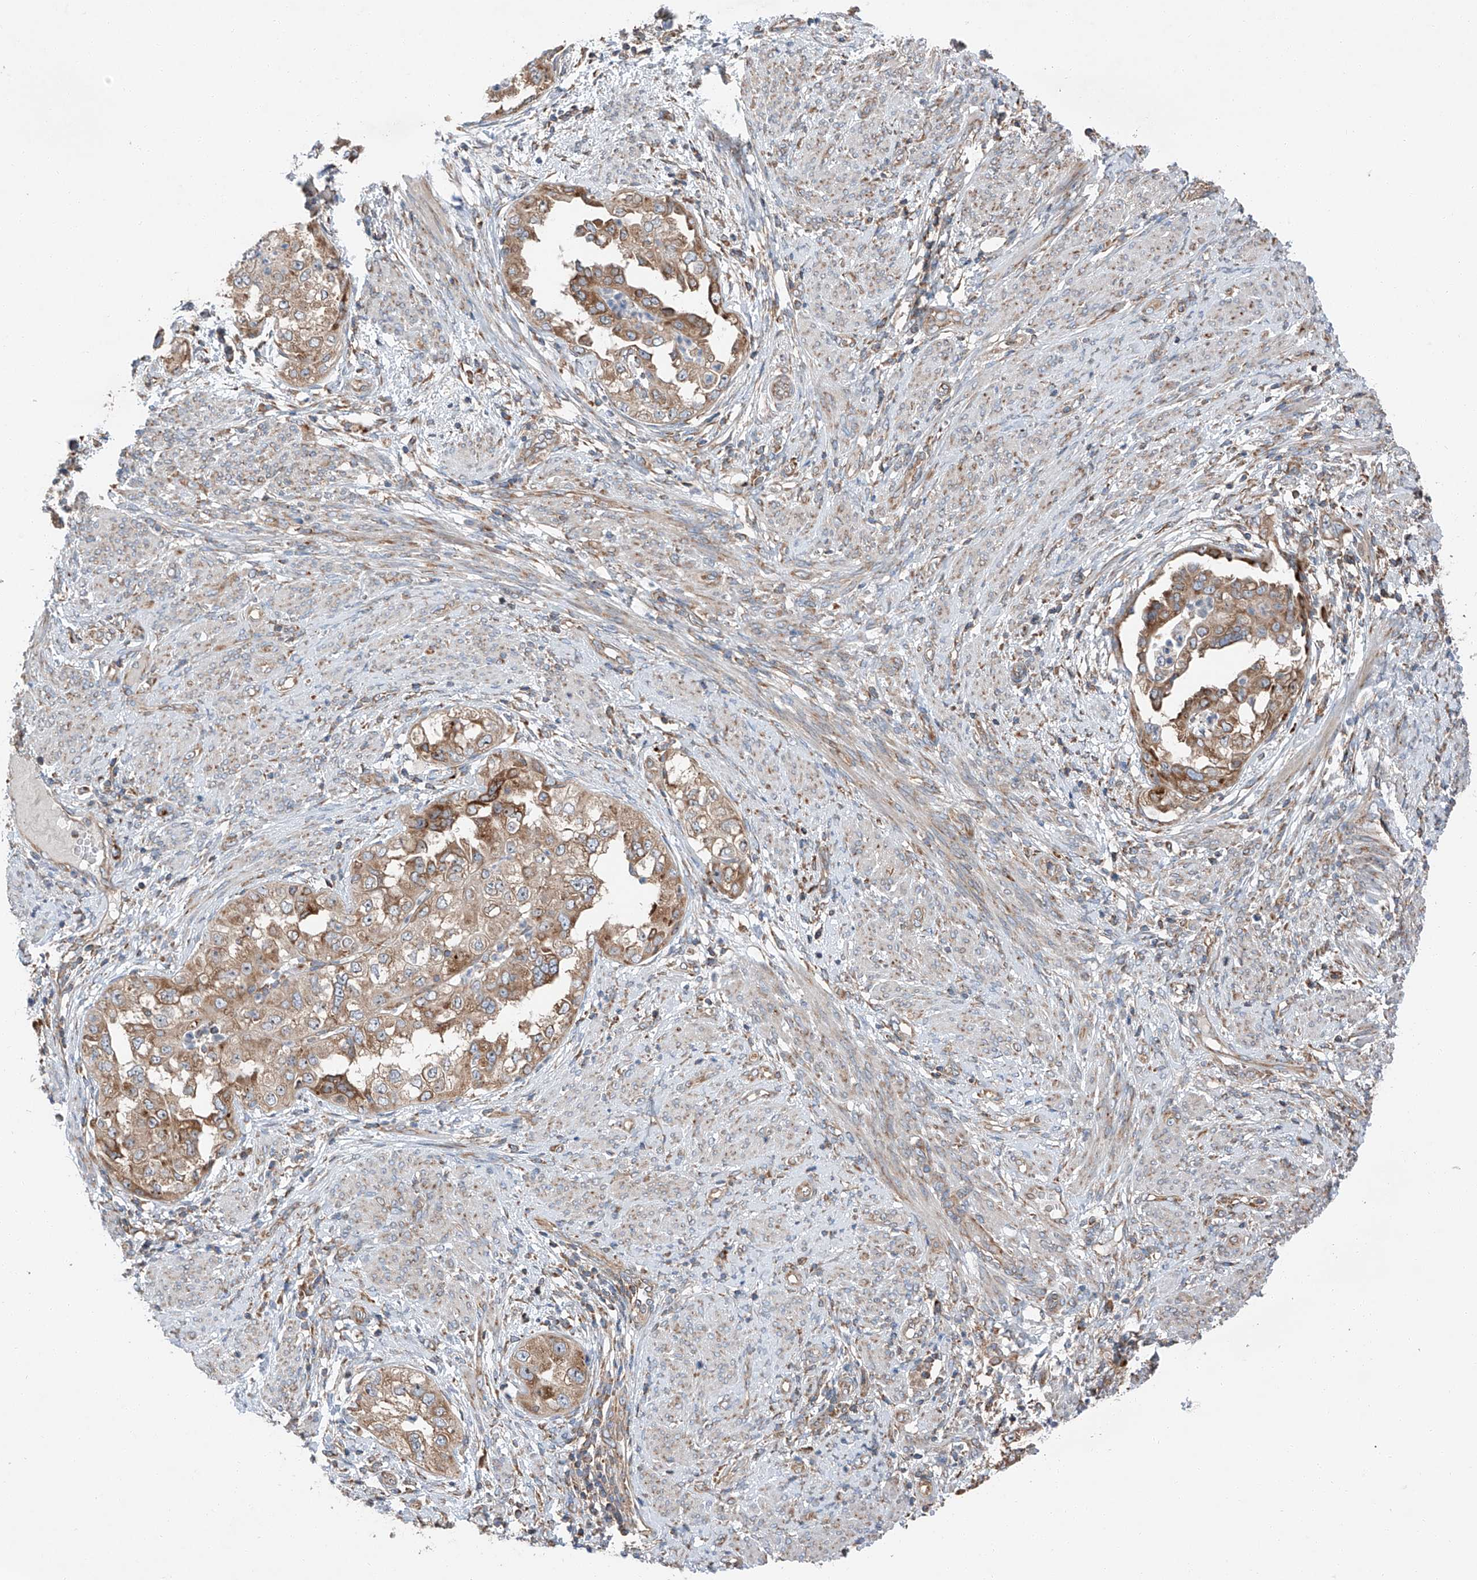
{"staining": {"intensity": "moderate", "quantity": ">75%", "location": "cytoplasmic/membranous"}, "tissue": "endometrial cancer", "cell_type": "Tumor cells", "image_type": "cancer", "snomed": [{"axis": "morphology", "description": "Adenocarcinoma, NOS"}, {"axis": "topography", "description": "Endometrium"}], "caption": "Endometrial adenocarcinoma tissue demonstrates moderate cytoplasmic/membranous staining in approximately >75% of tumor cells, visualized by immunohistochemistry. The staining was performed using DAB to visualize the protein expression in brown, while the nuclei were stained in blue with hematoxylin (Magnification: 20x).", "gene": "ZC3H15", "patient": {"sex": "female", "age": 85}}